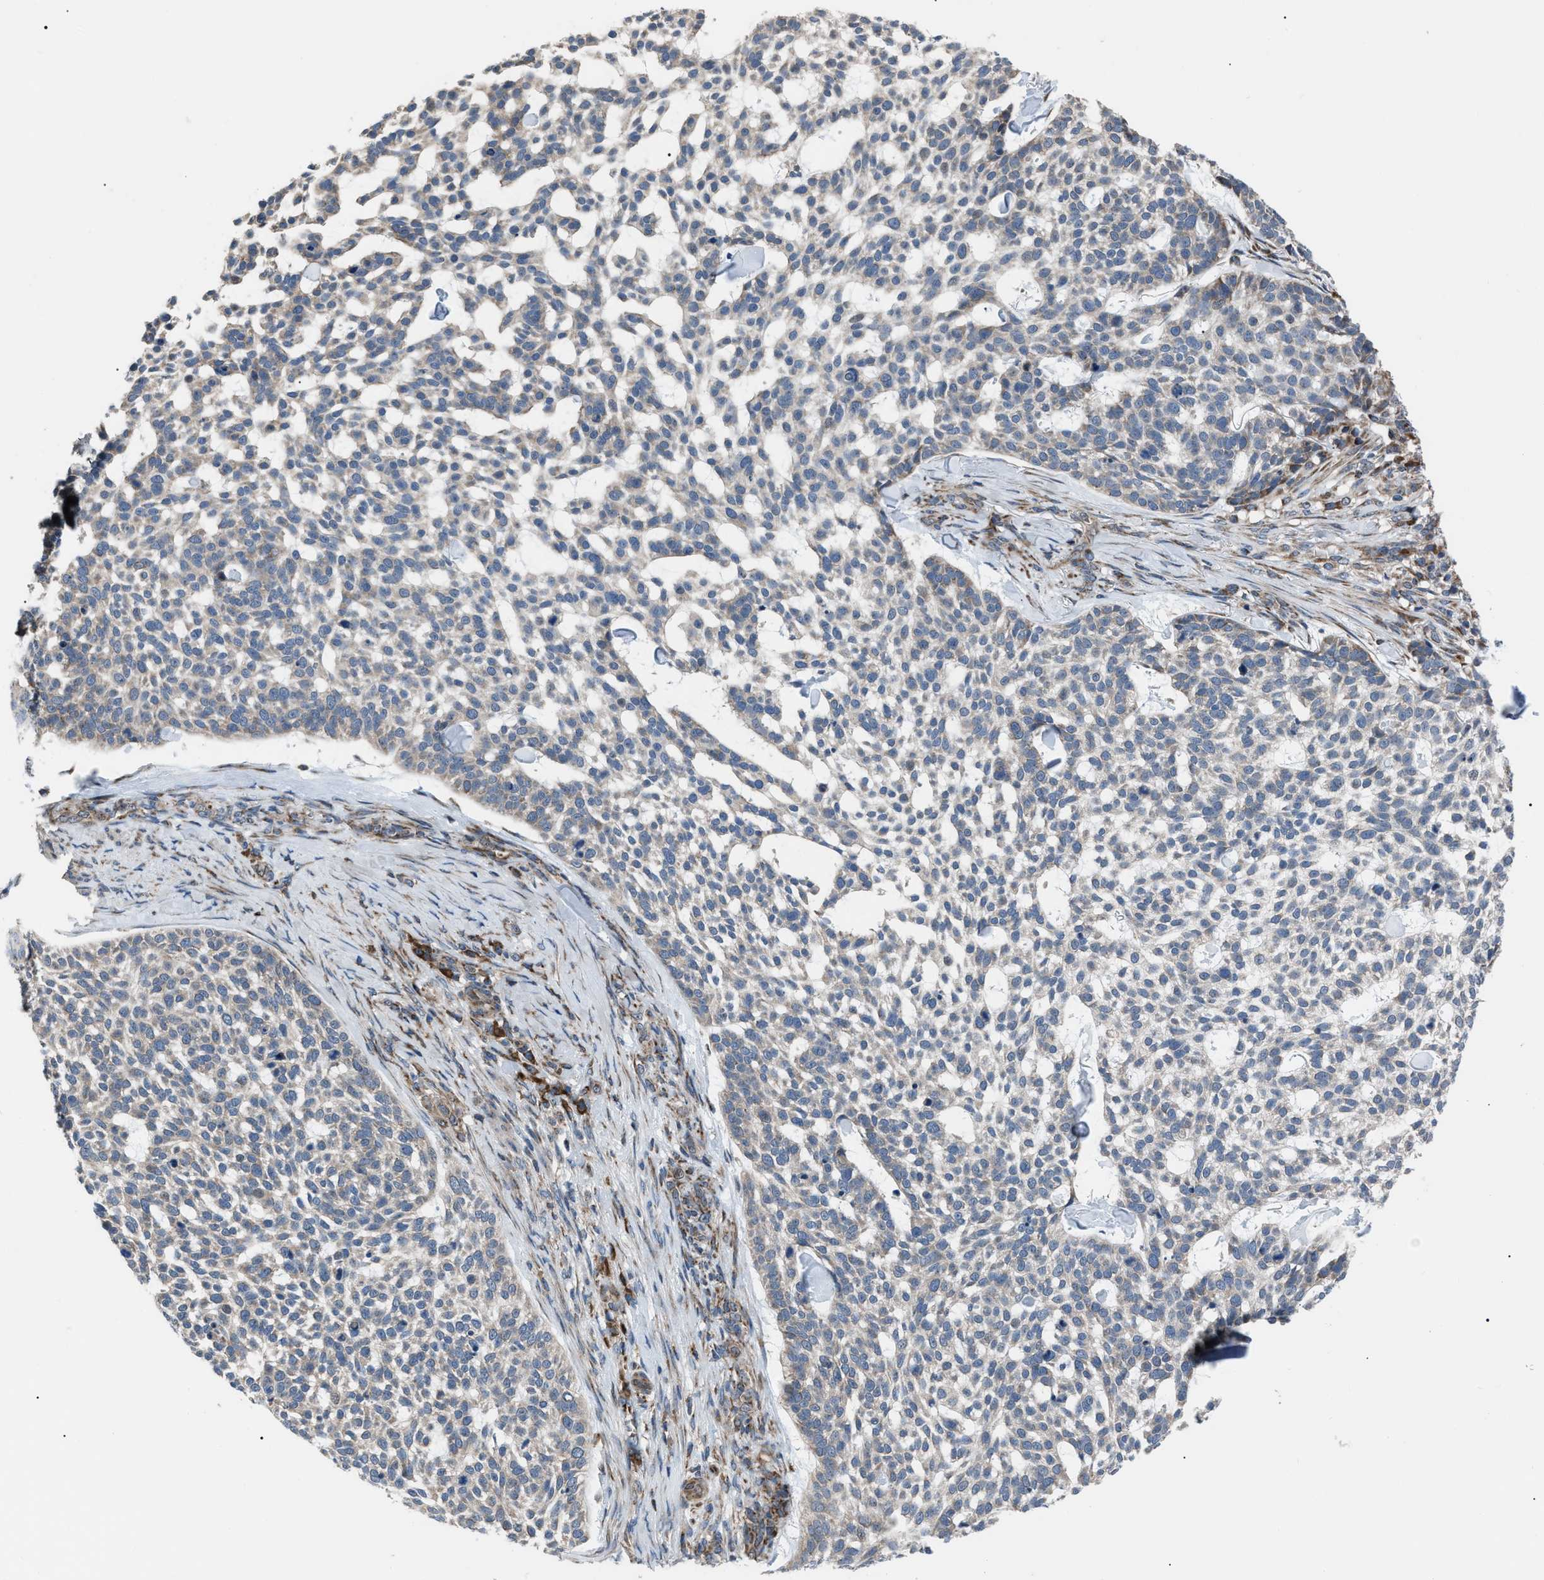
{"staining": {"intensity": "negative", "quantity": "none", "location": "none"}, "tissue": "skin cancer", "cell_type": "Tumor cells", "image_type": "cancer", "snomed": [{"axis": "morphology", "description": "Basal cell carcinoma"}, {"axis": "topography", "description": "Skin"}], "caption": "Immunohistochemistry photomicrograph of neoplastic tissue: skin cancer (basal cell carcinoma) stained with DAB (3,3'-diaminobenzidine) exhibits no significant protein positivity in tumor cells.", "gene": "AGO2", "patient": {"sex": "female", "age": 64}}